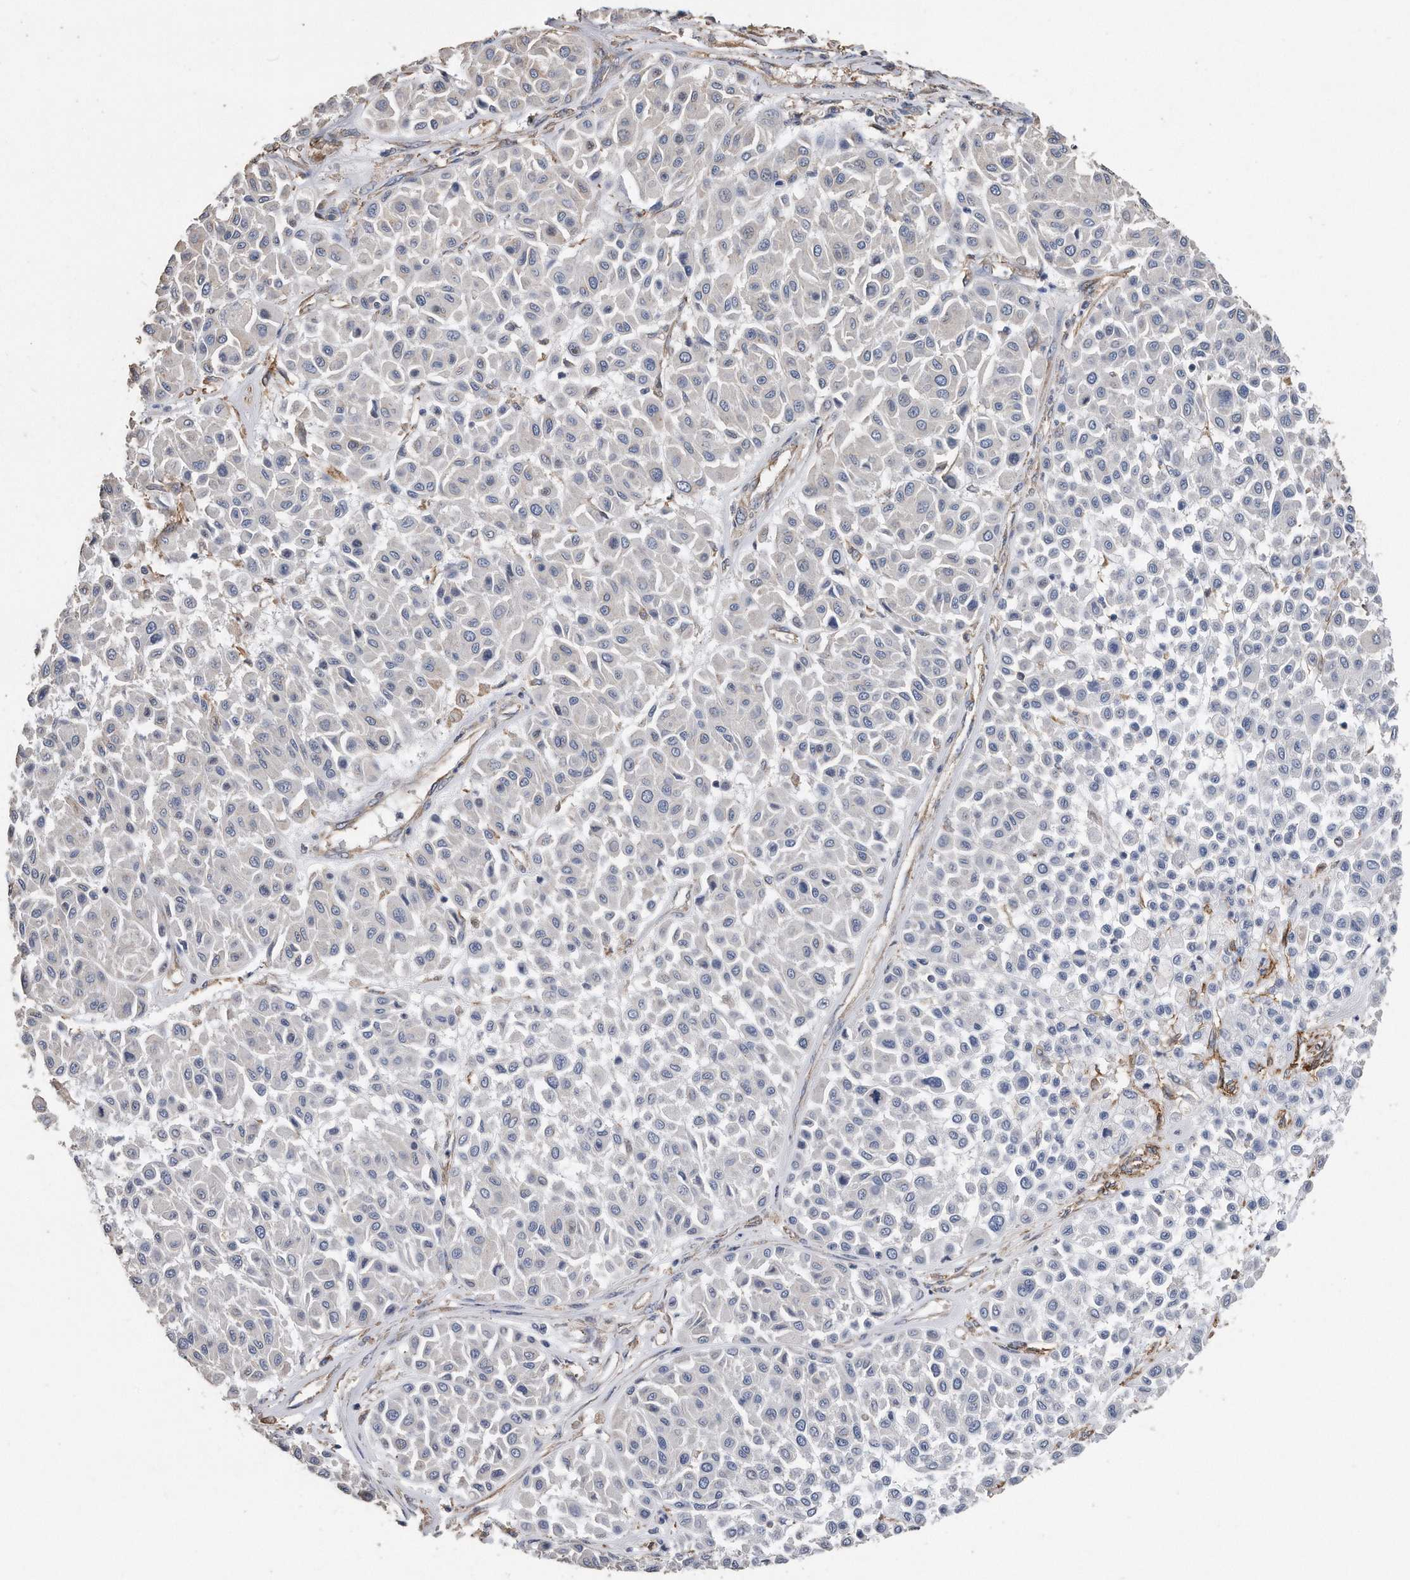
{"staining": {"intensity": "negative", "quantity": "none", "location": "none"}, "tissue": "melanoma", "cell_type": "Tumor cells", "image_type": "cancer", "snomed": [{"axis": "morphology", "description": "Malignant melanoma, Metastatic site"}, {"axis": "topography", "description": "Soft tissue"}], "caption": "Immunohistochemistry (IHC) of malignant melanoma (metastatic site) exhibits no expression in tumor cells.", "gene": "CDCP1", "patient": {"sex": "male", "age": 41}}